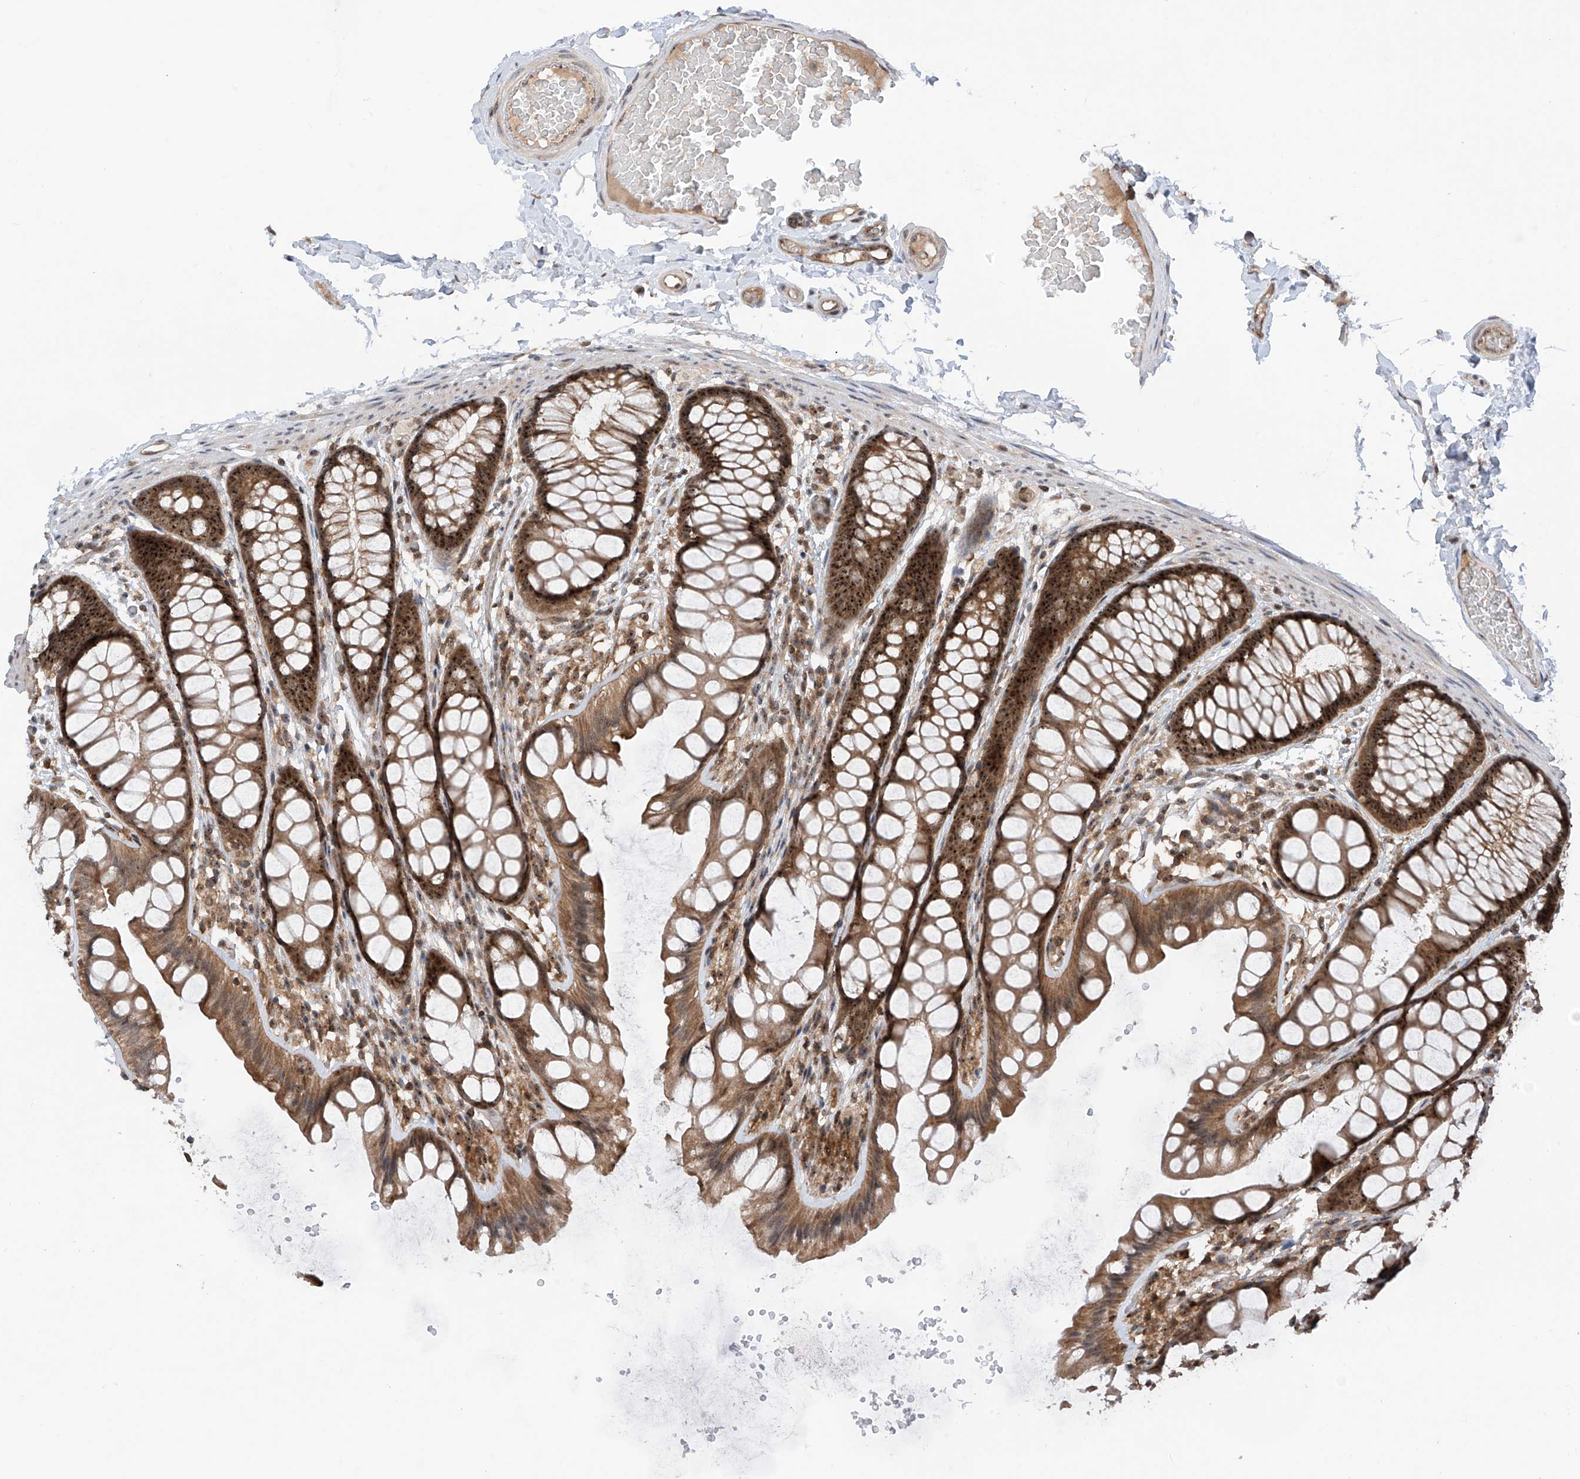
{"staining": {"intensity": "moderate", "quantity": ">75%", "location": "cytoplasmic/membranous"}, "tissue": "colon", "cell_type": "Endothelial cells", "image_type": "normal", "snomed": [{"axis": "morphology", "description": "Normal tissue, NOS"}, {"axis": "topography", "description": "Colon"}], "caption": "Protein expression analysis of unremarkable human colon reveals moderate cytoplasmic/membranous positivity in approximately >75% of endothelial cells.", "gene": "C1orf131", "patient": {"sex": "male", "age": 47}}